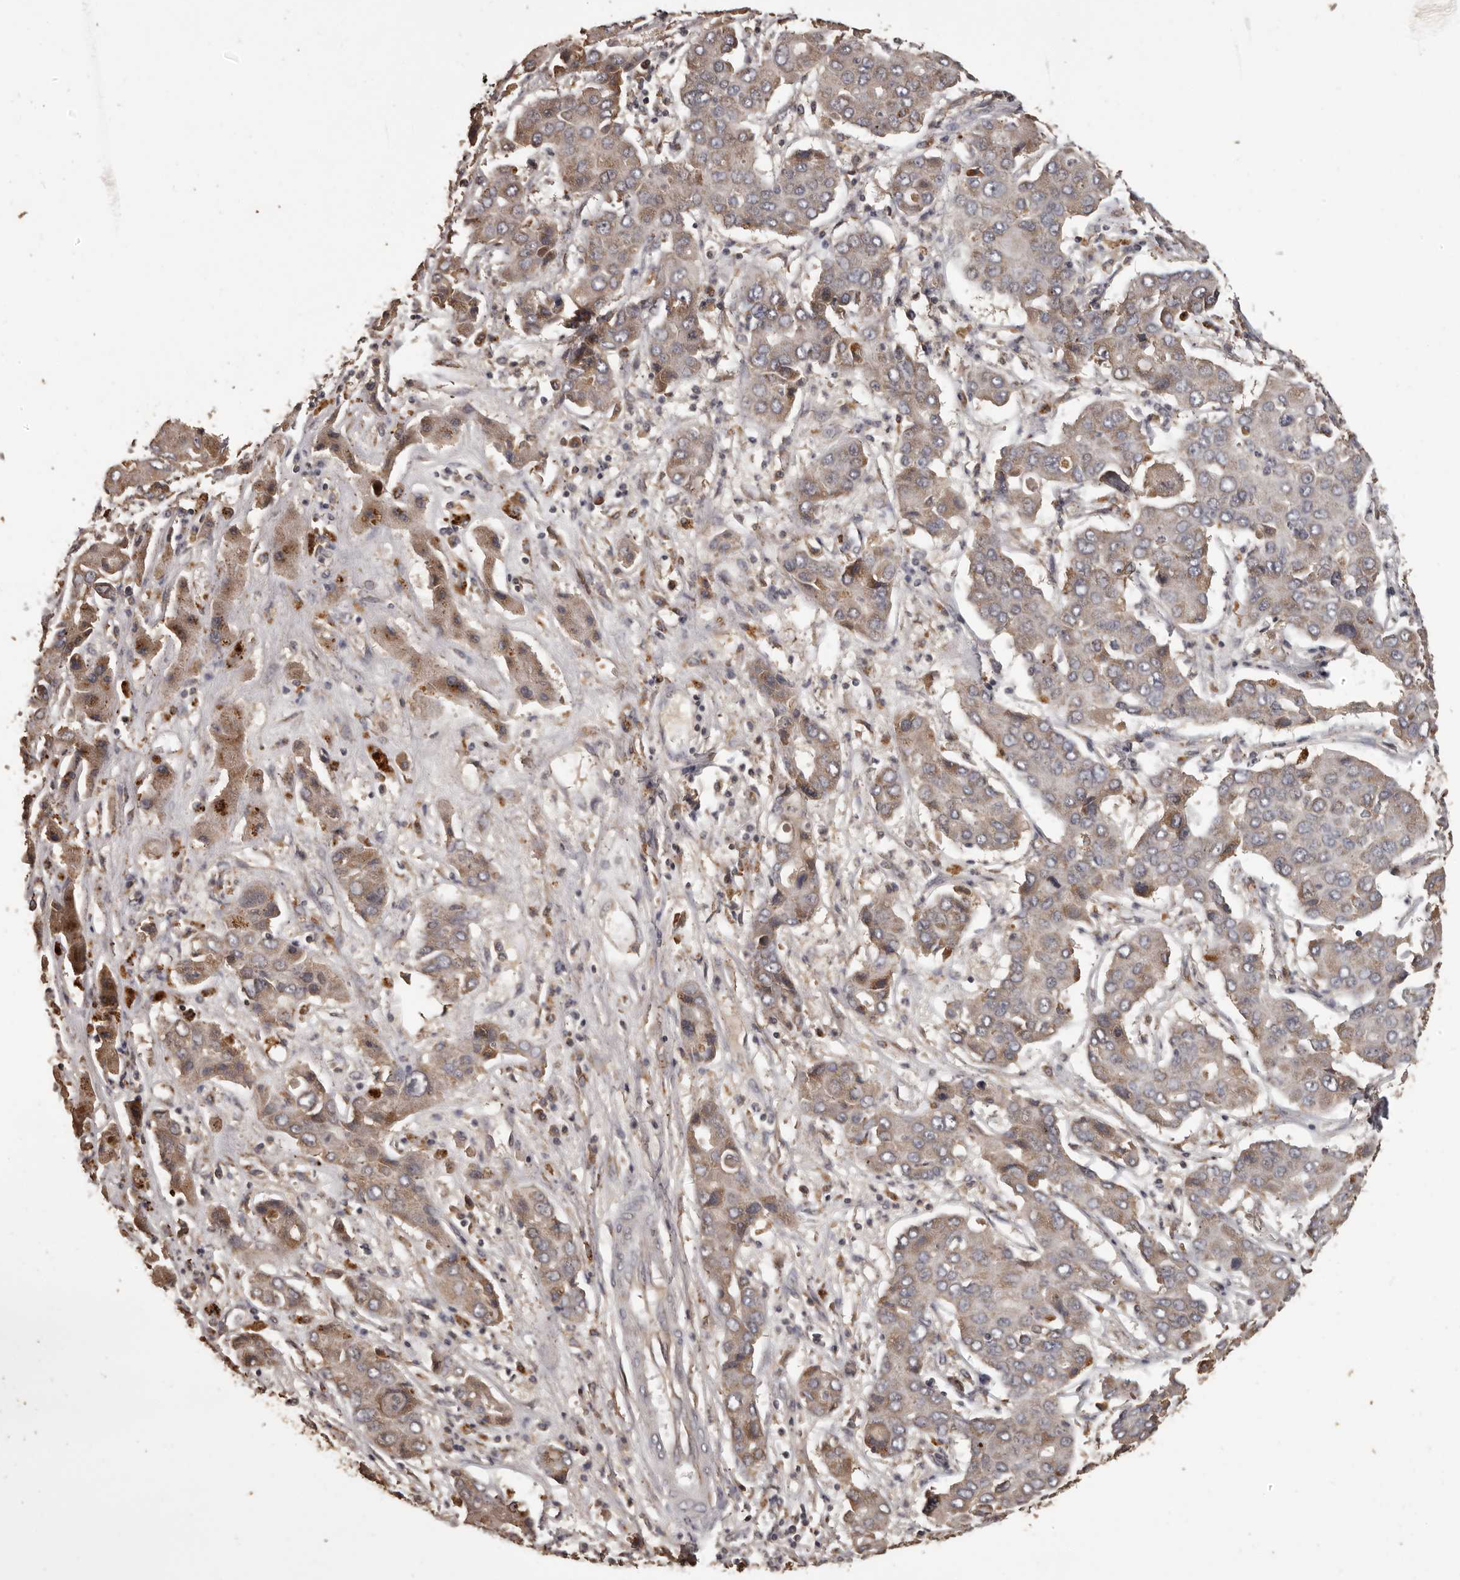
{"staining": {"intensity": "moderate", "quantity": ">75%", "location": "cytoplasmic/membranous"}, "tissue": "liver cancer", "cell_type": "Tumor cells", "image_type": "cancer", "snomed": [{"axis": "morphology", "description": "Cholangiocarcinoma"}, {"axis": "topography", "description": "Liver"}], "caption": "Liver cancer tissue demonstrates moderate cytoplasmic/membranous staining in approximately >75% of tumor cells", "gene": "MGAT5", "patient": {"sex": "male", "age": 67}}